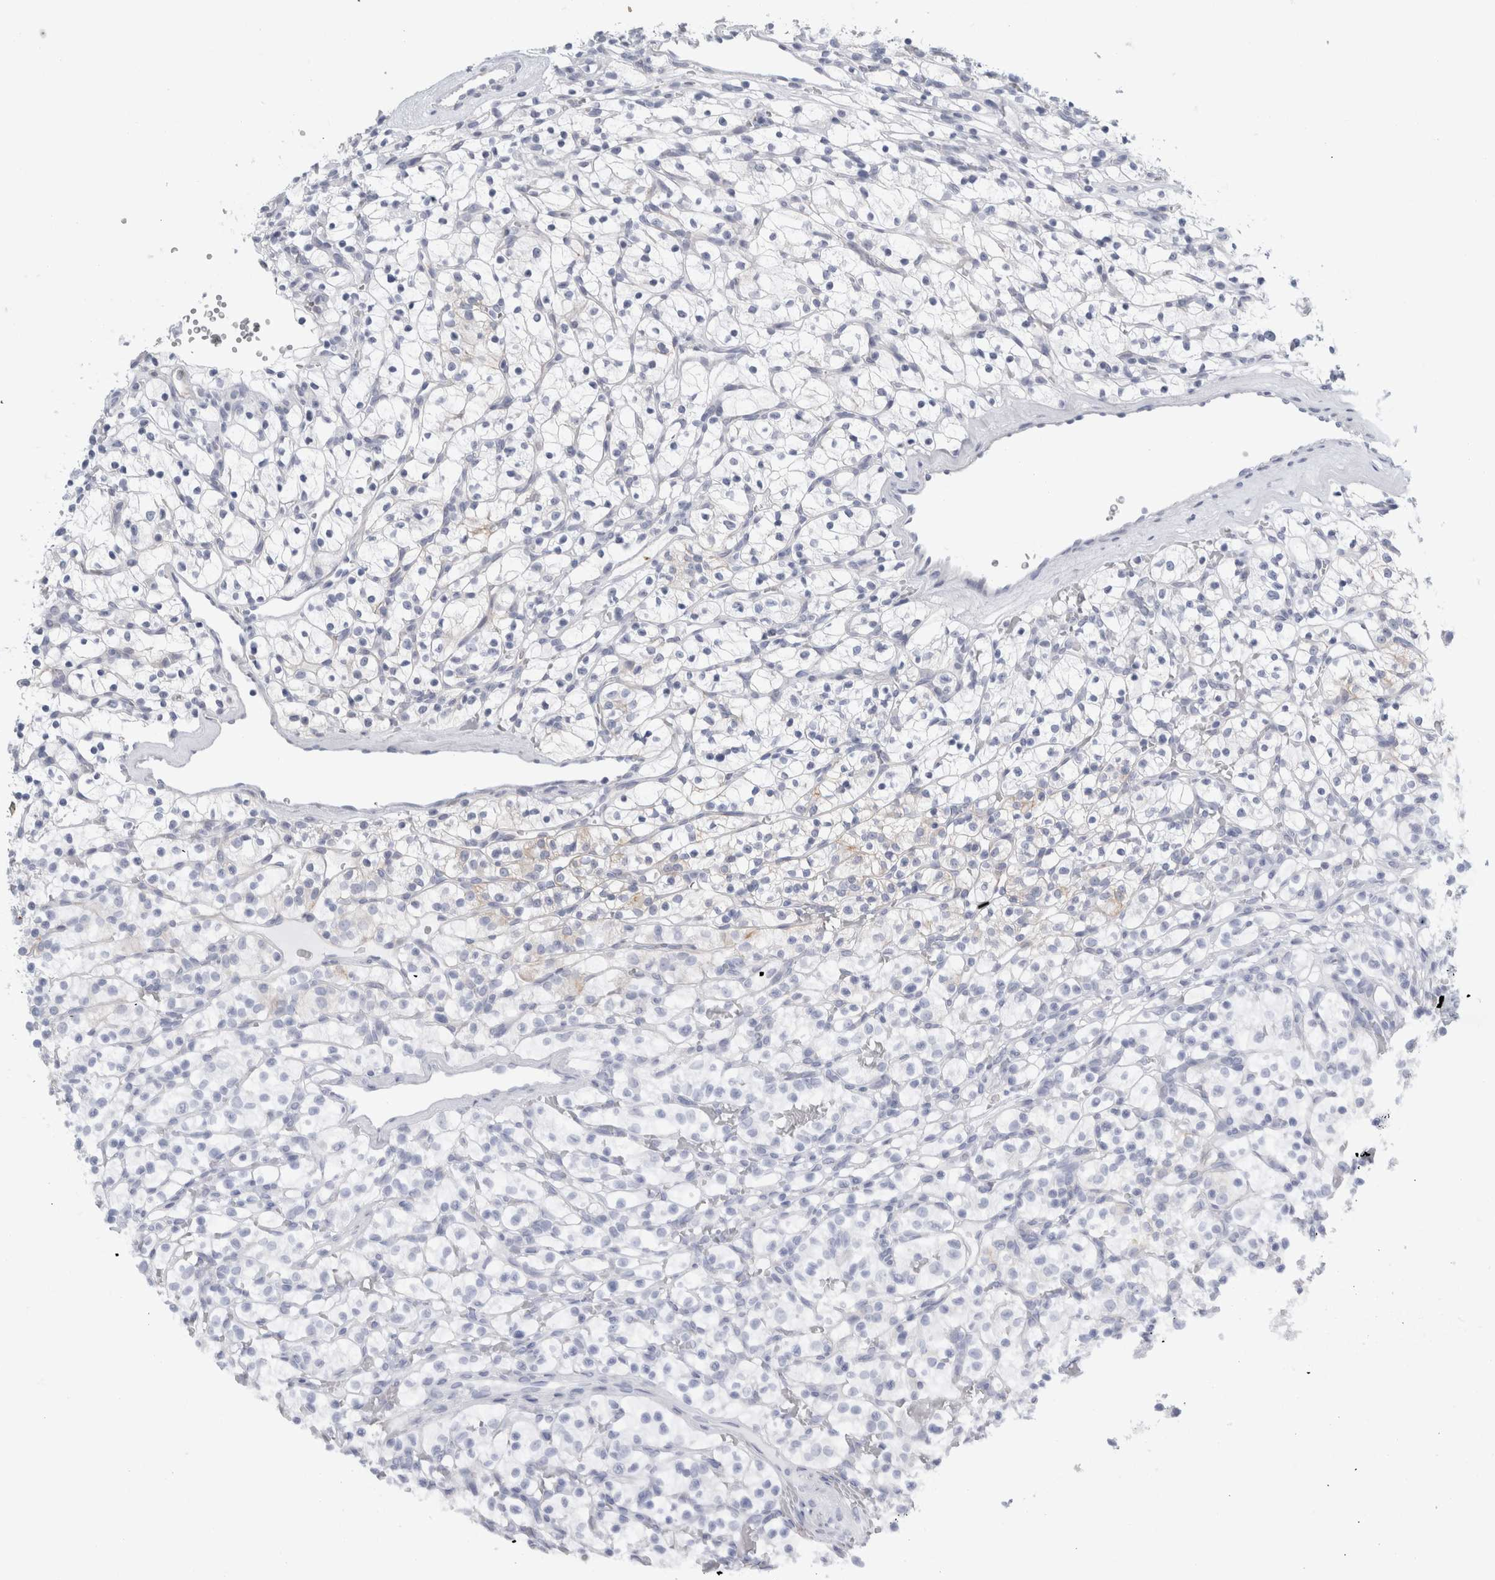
{"staining": {"intensity": "negative", "quantity": "none", "location": "none"}, "tissue": "renal cancer", "cell_type": "Tumor cells", "image_type": "cancer", "snomed": [{"axis": "morphology", "description": "Adenocarcinoma, NOS"}, {"axis": "topography", "description": "Kidney"}], "caption": "IHC of renal cancer (adenocarcinoma) demonstrates no staining in tumor cells.", "gene": "RPH3AL", "patient": {"sex": "female", "age": 57}}